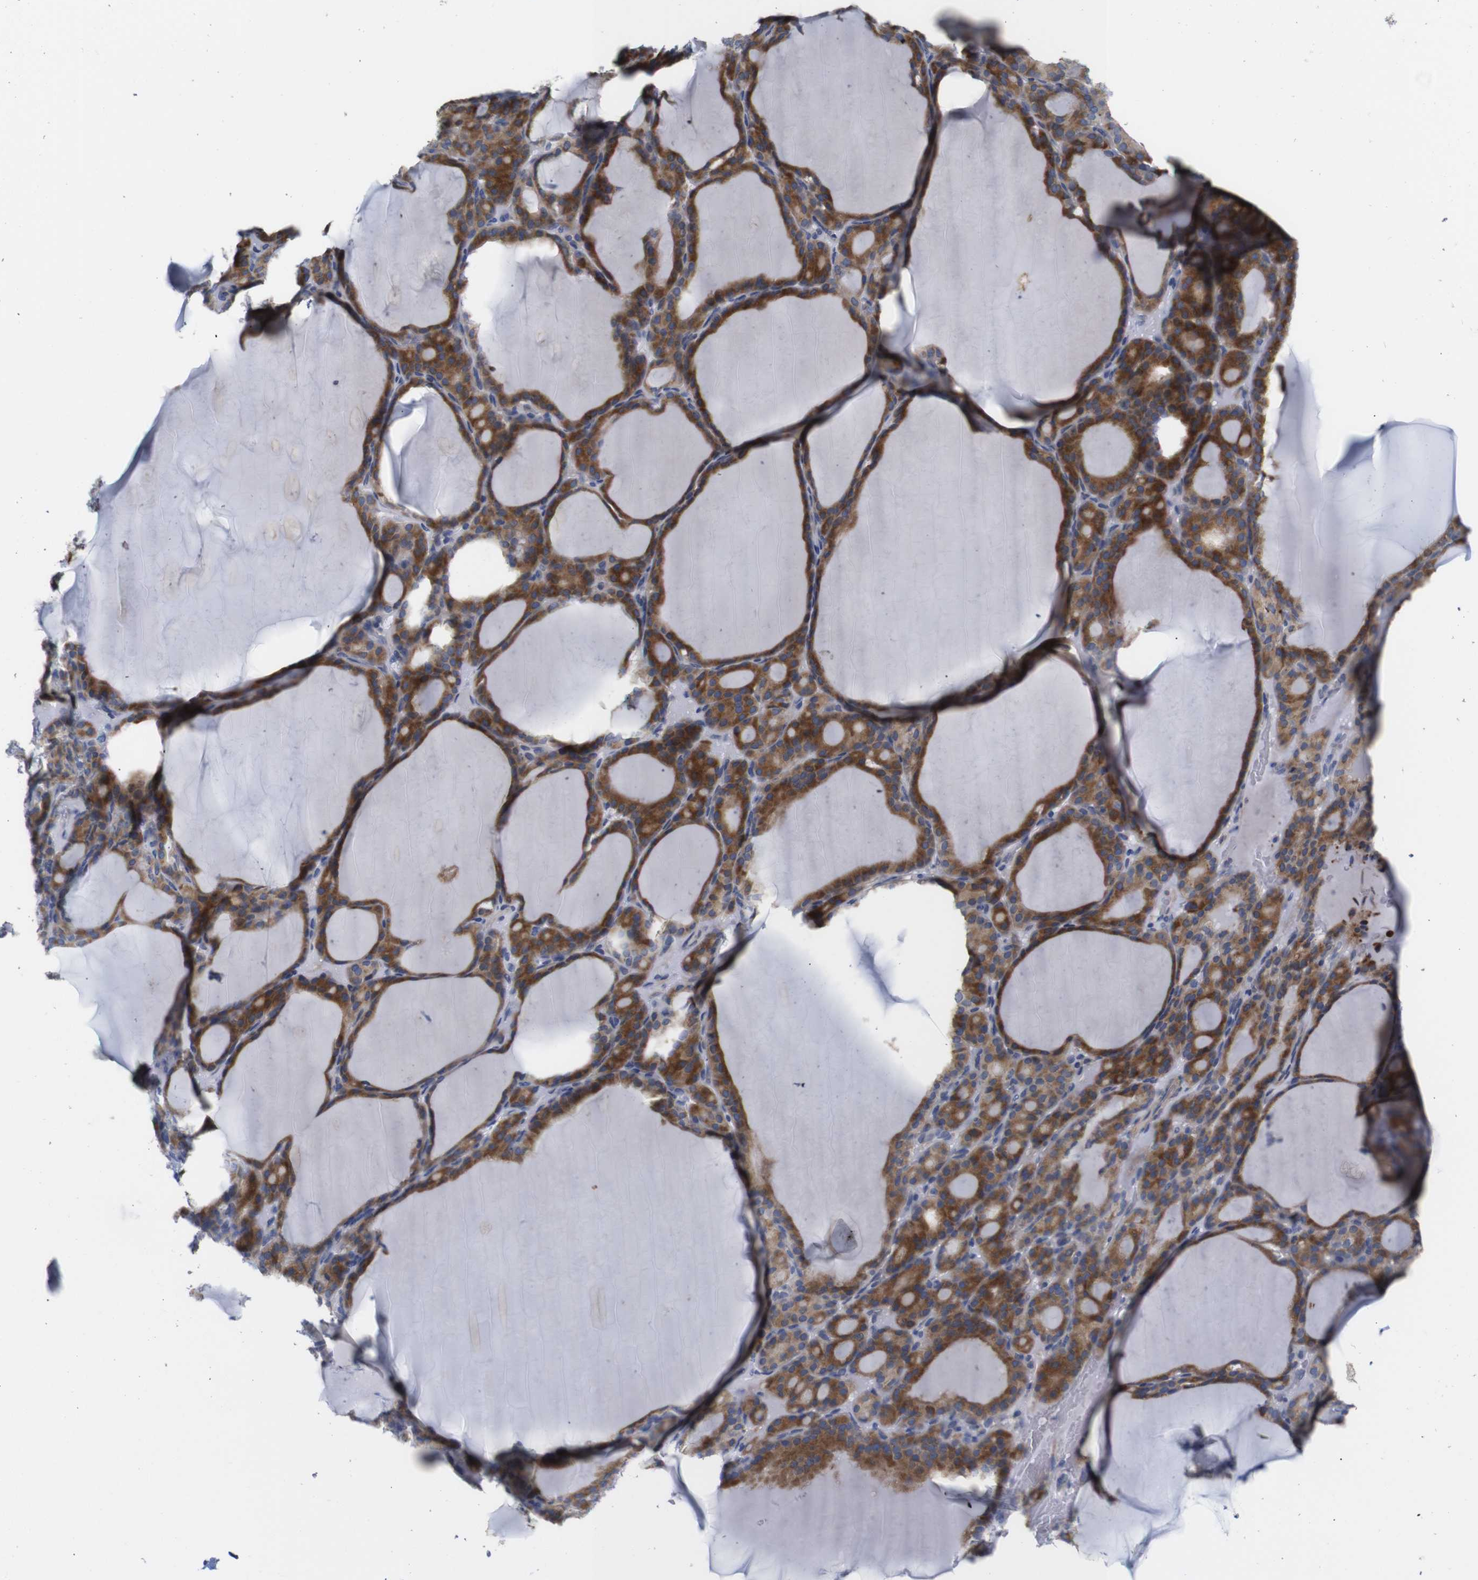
{"staining": {"intensity": "strong", "quantity": ">75%", "location": "cytoplasmic/membranous"}, "tissue": "thyroid gland", "cell_type": "Glandular cells", "image_type": "normal", "snomed": [{"axis": "morphology", "description": "Normal tissue, NOS"}, {"axis": "topography", "description": "Thyroid gland"}], "caption": "About >75% of glandular cells in unremarkable thyroid gland show strong cytoplasmic/membranous protein positivity as visualized by brown immunohistochemical staining.", "gene": "TCEAL9", "patient": {"sex": "female", "age": 28}}